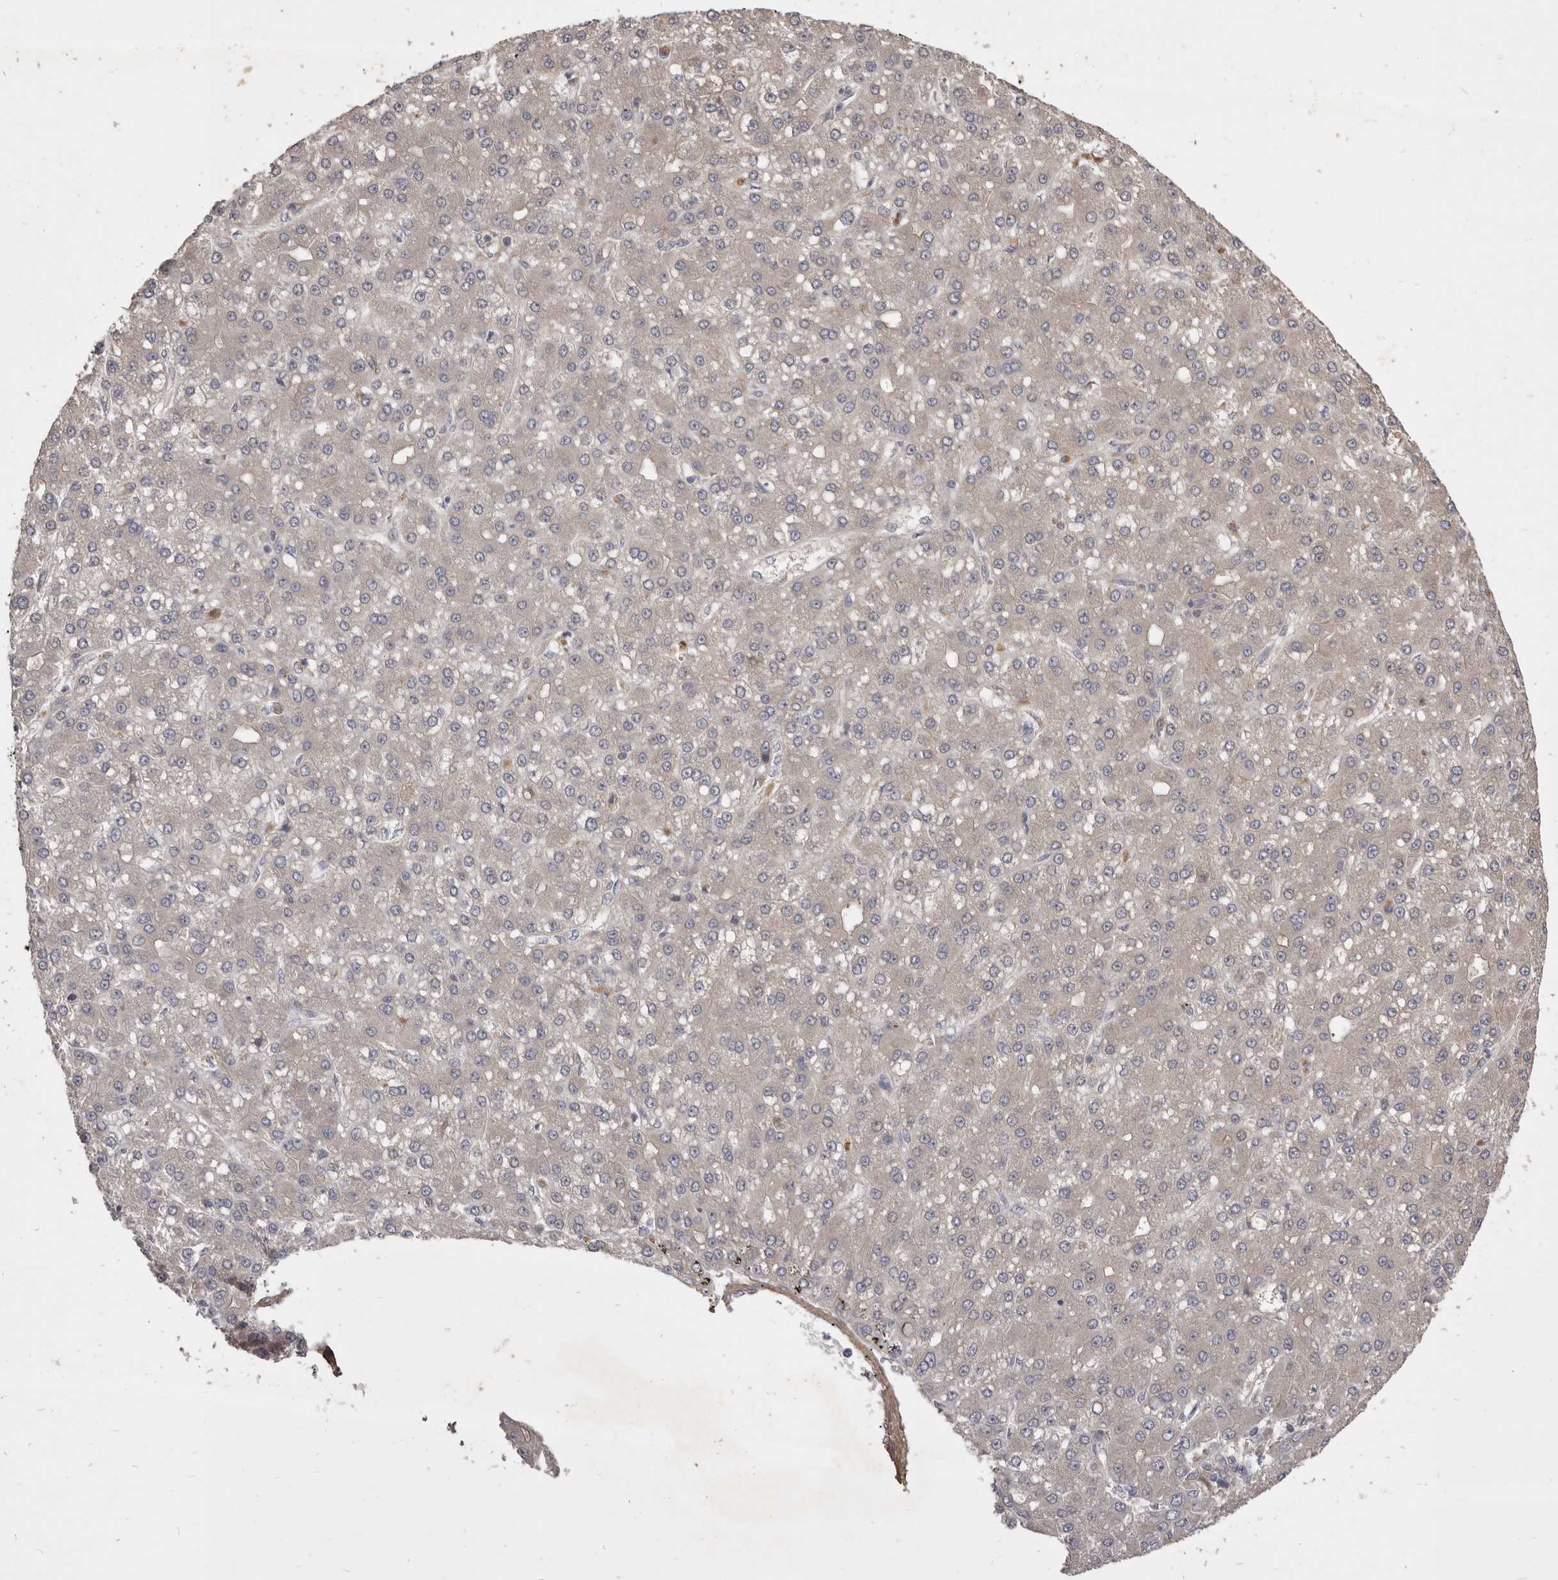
{"staining": {"intensity": "negative", "quantity": "none", "location": "none"}, "tissue": "liver cancer", "cell_type": "Tumor cells", "image_type": "cancer", "snomed": [{"axis": "morphology", "description": "Carcinoma, Hepatocellular, NOS"}, {"axis": "topography", "description": "Liver"}], "caption": "Human liver cancer stained for a protein using immunohistochemistry reveals no positivity in tumor cells.", "gene": "VPS45", "patient": {"sex": "male", "age": 67}}